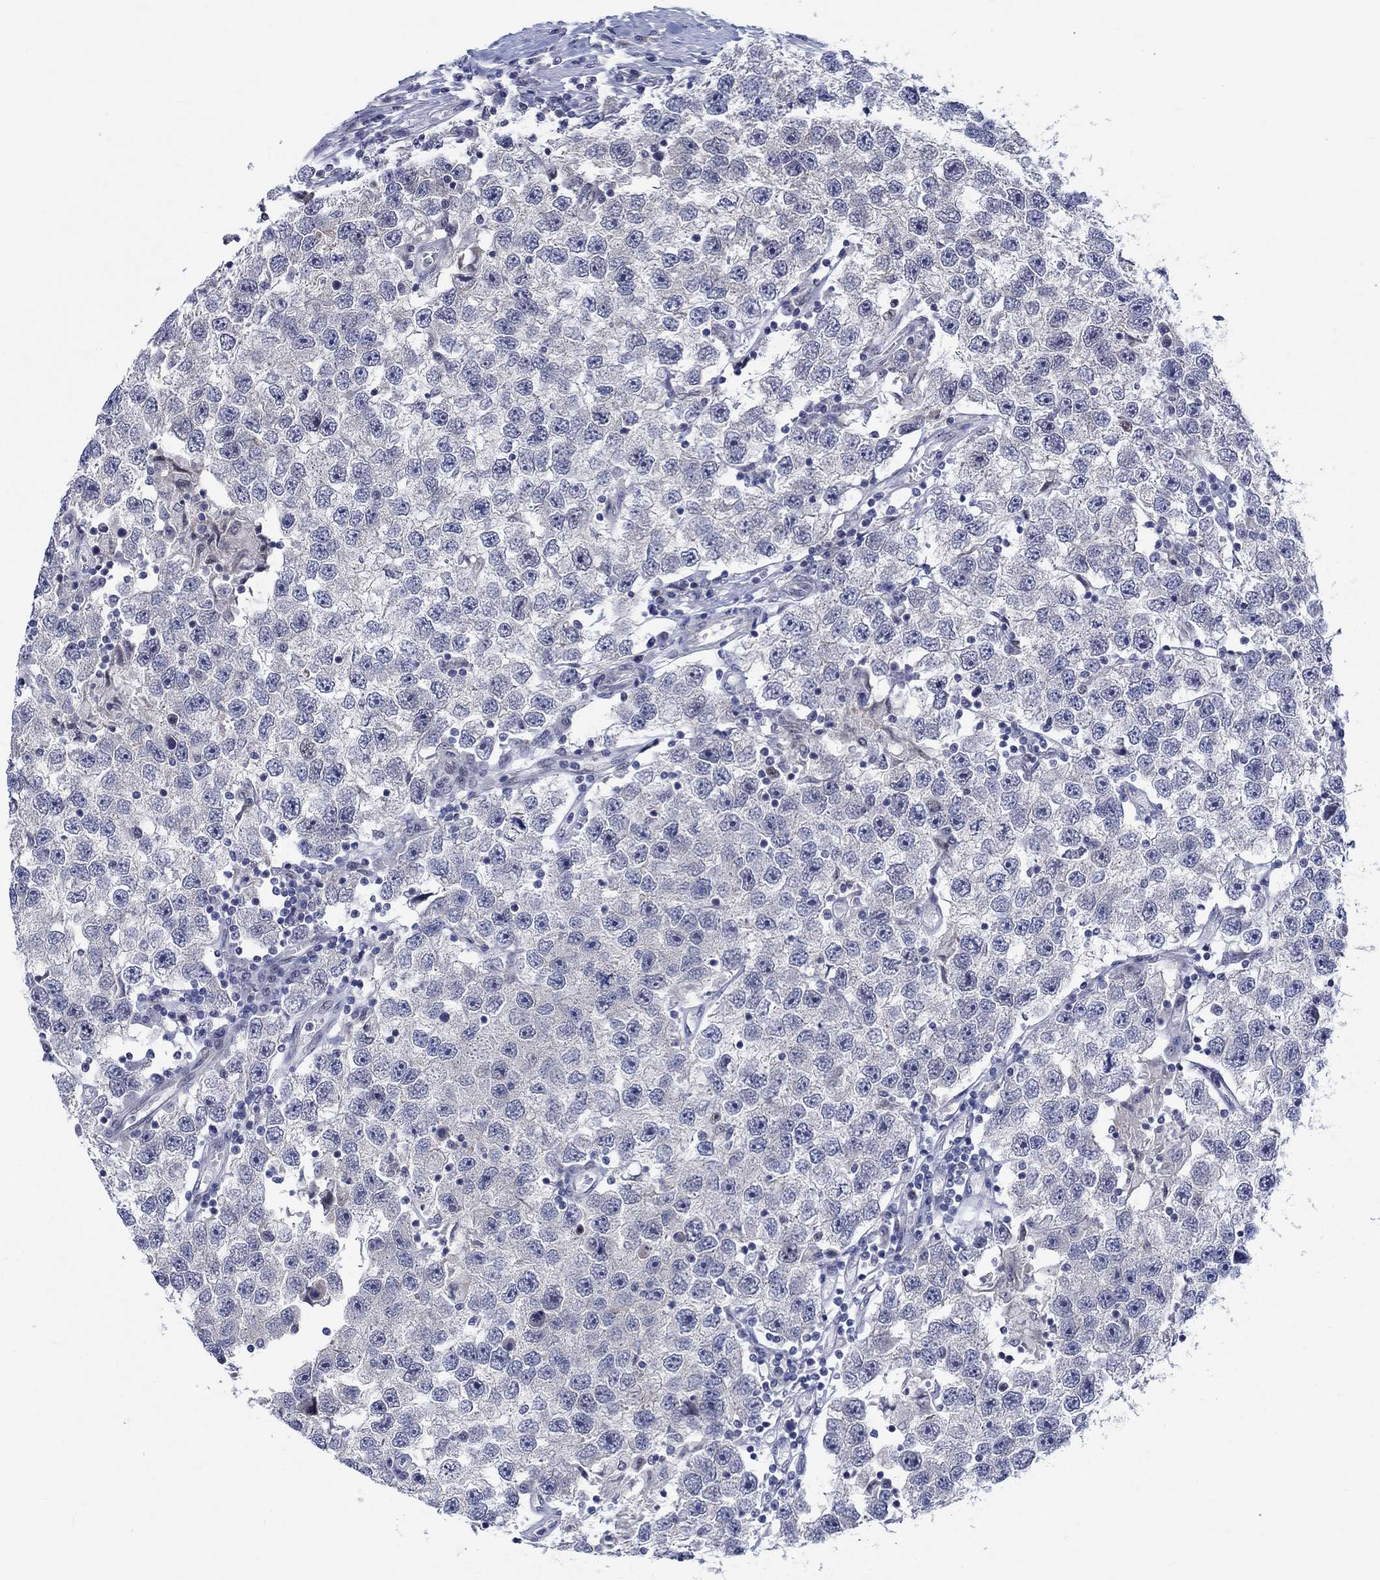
{"staining": {"intensity": "negative", "quantity": "none", "location": "none"}, "tissue": "testis cancer", "cell_type": "Tumor cells", "image_type": "cancer", "snomed": [{"axis": "morphology", "description": "Seminoma, NOS"}, {"axis": "topography", "description": "Testis"}], "caption": "Image shows no significant protein staining in tumor cells of testis seminoma.", "gene": "E2F8", "patient": {"sex": "male", "age": 26}}